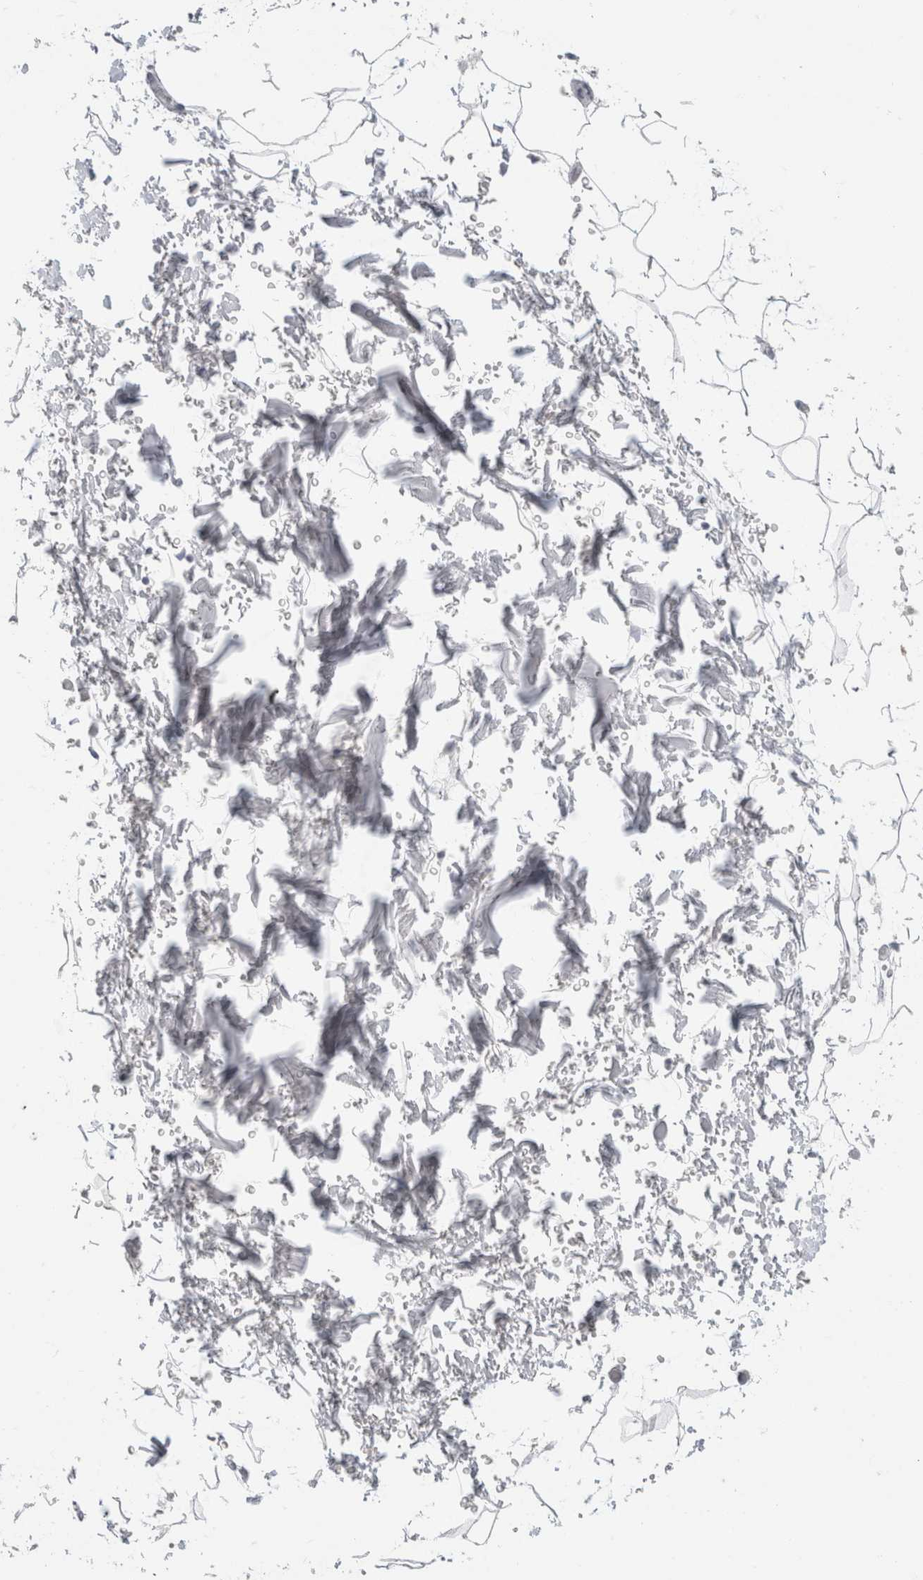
{"staining": {"intensity": "negative", "quantity": "none", "location": "none"}, "tissue": "adipose tissue", "cell_type": "Adipocytes", "image_type": "normal", "snomed": [{"axis": "morphology", "description": "Normal tissue, NOS"}, {"axis": "topography", "description": "Soft tissue"}], "caption": "Adipocytes show no significant expression in normal adipose tissue. (Stains: DAB IHC with hematoxylin counter stain, Microscopy: brightfield microscopy at high magnification).", "gene": "BCAN", "patient": {"sex": "male", "age": 72}}